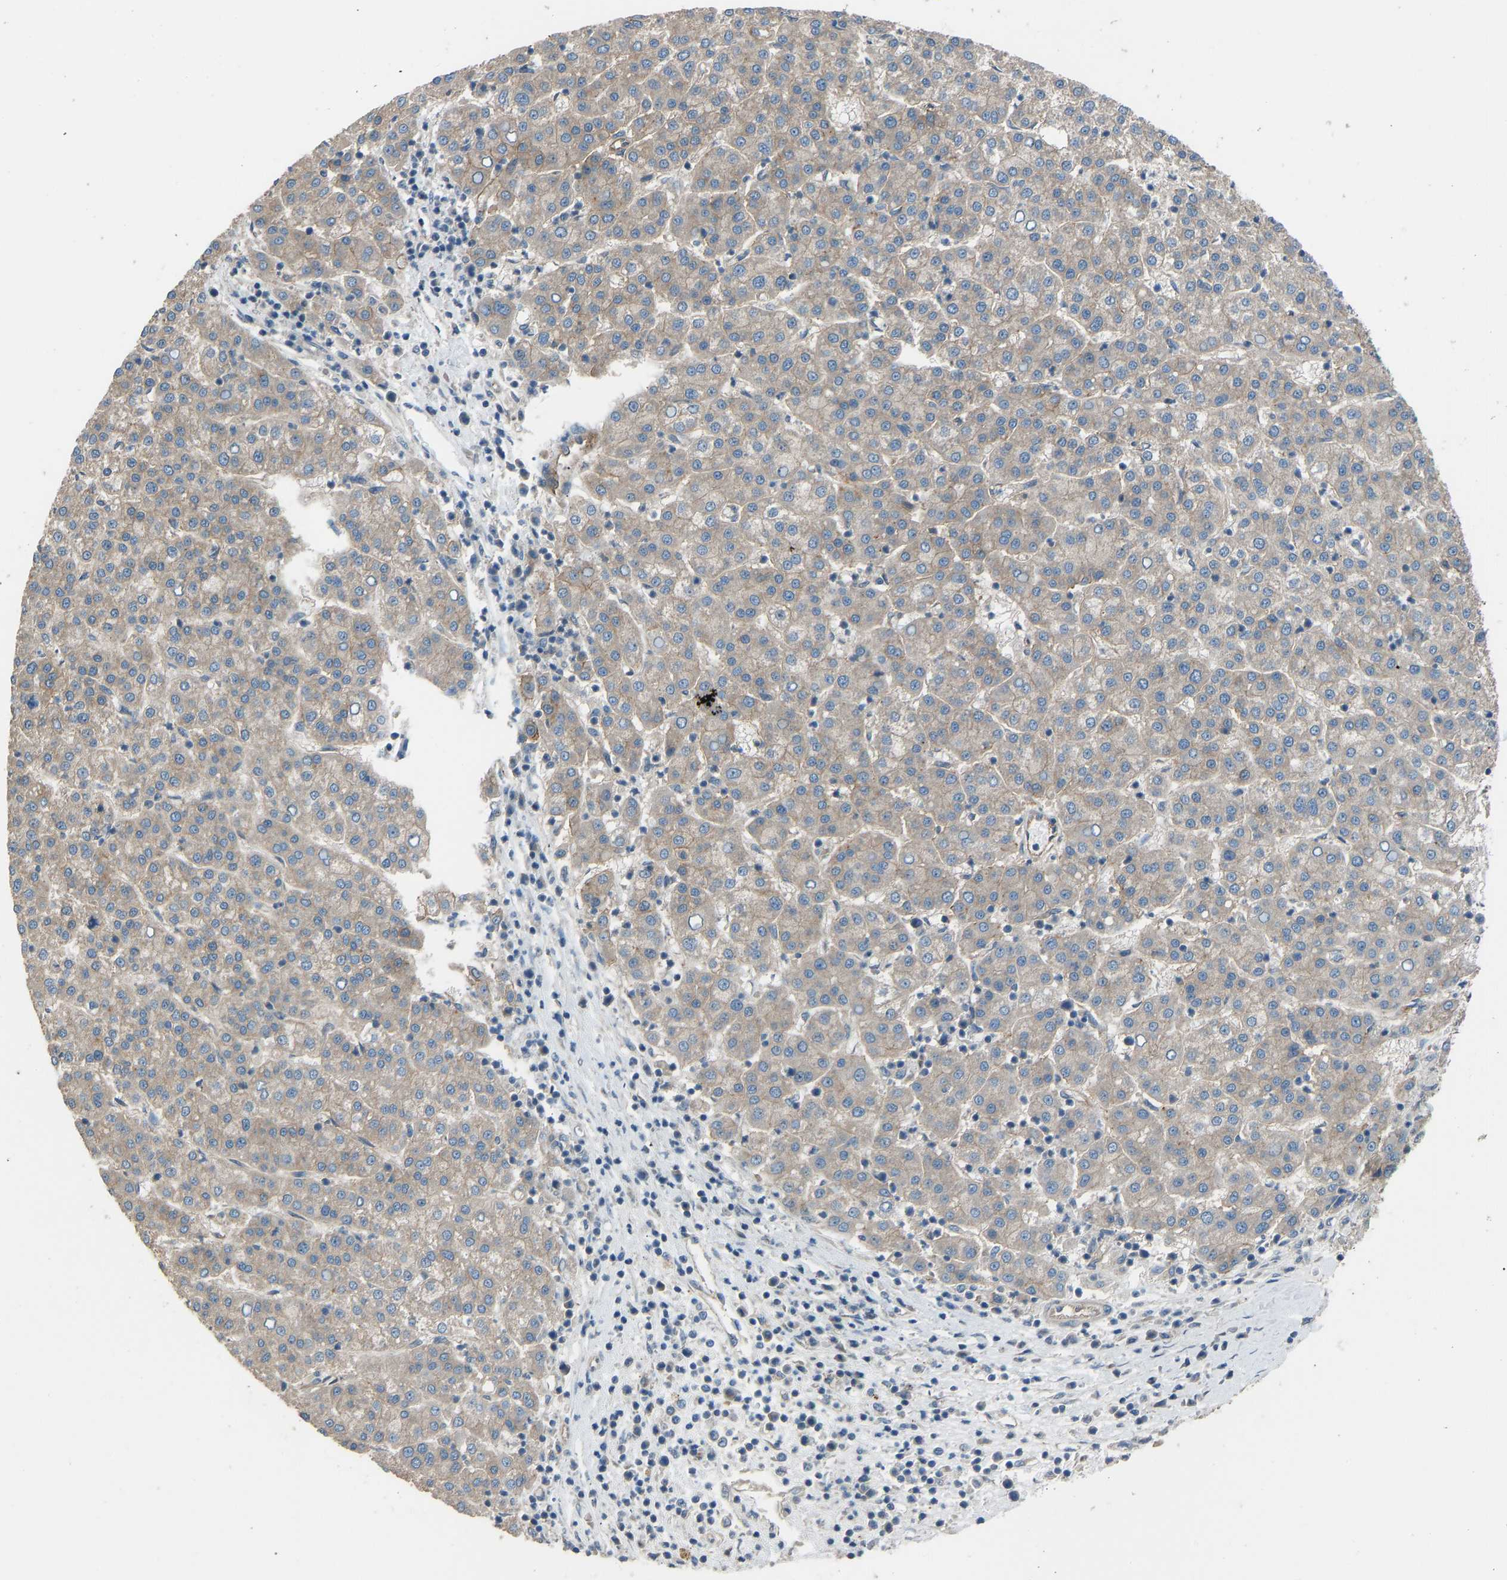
{"staining": {"intensity": "weak", "quantity": ">75%", "location": "cytoplasmic/membranous"}, "tissue": "liver cancer", "cell_type": "Tumor cells", "image_type": "cancer", "snomed": [{"axis": "morphology", "description": "Carcinoma, Hepatocellular, NOS"}, {"axis": "topography", "description": "Liver"}], "caption": "Liver cancer stained with a brown dye displays weak cytoplasmic/membranous positive positivity in about >75% of tumor cells.", "gene": "SLC43A1", "patient": {"sex": "female", "age": 58}}